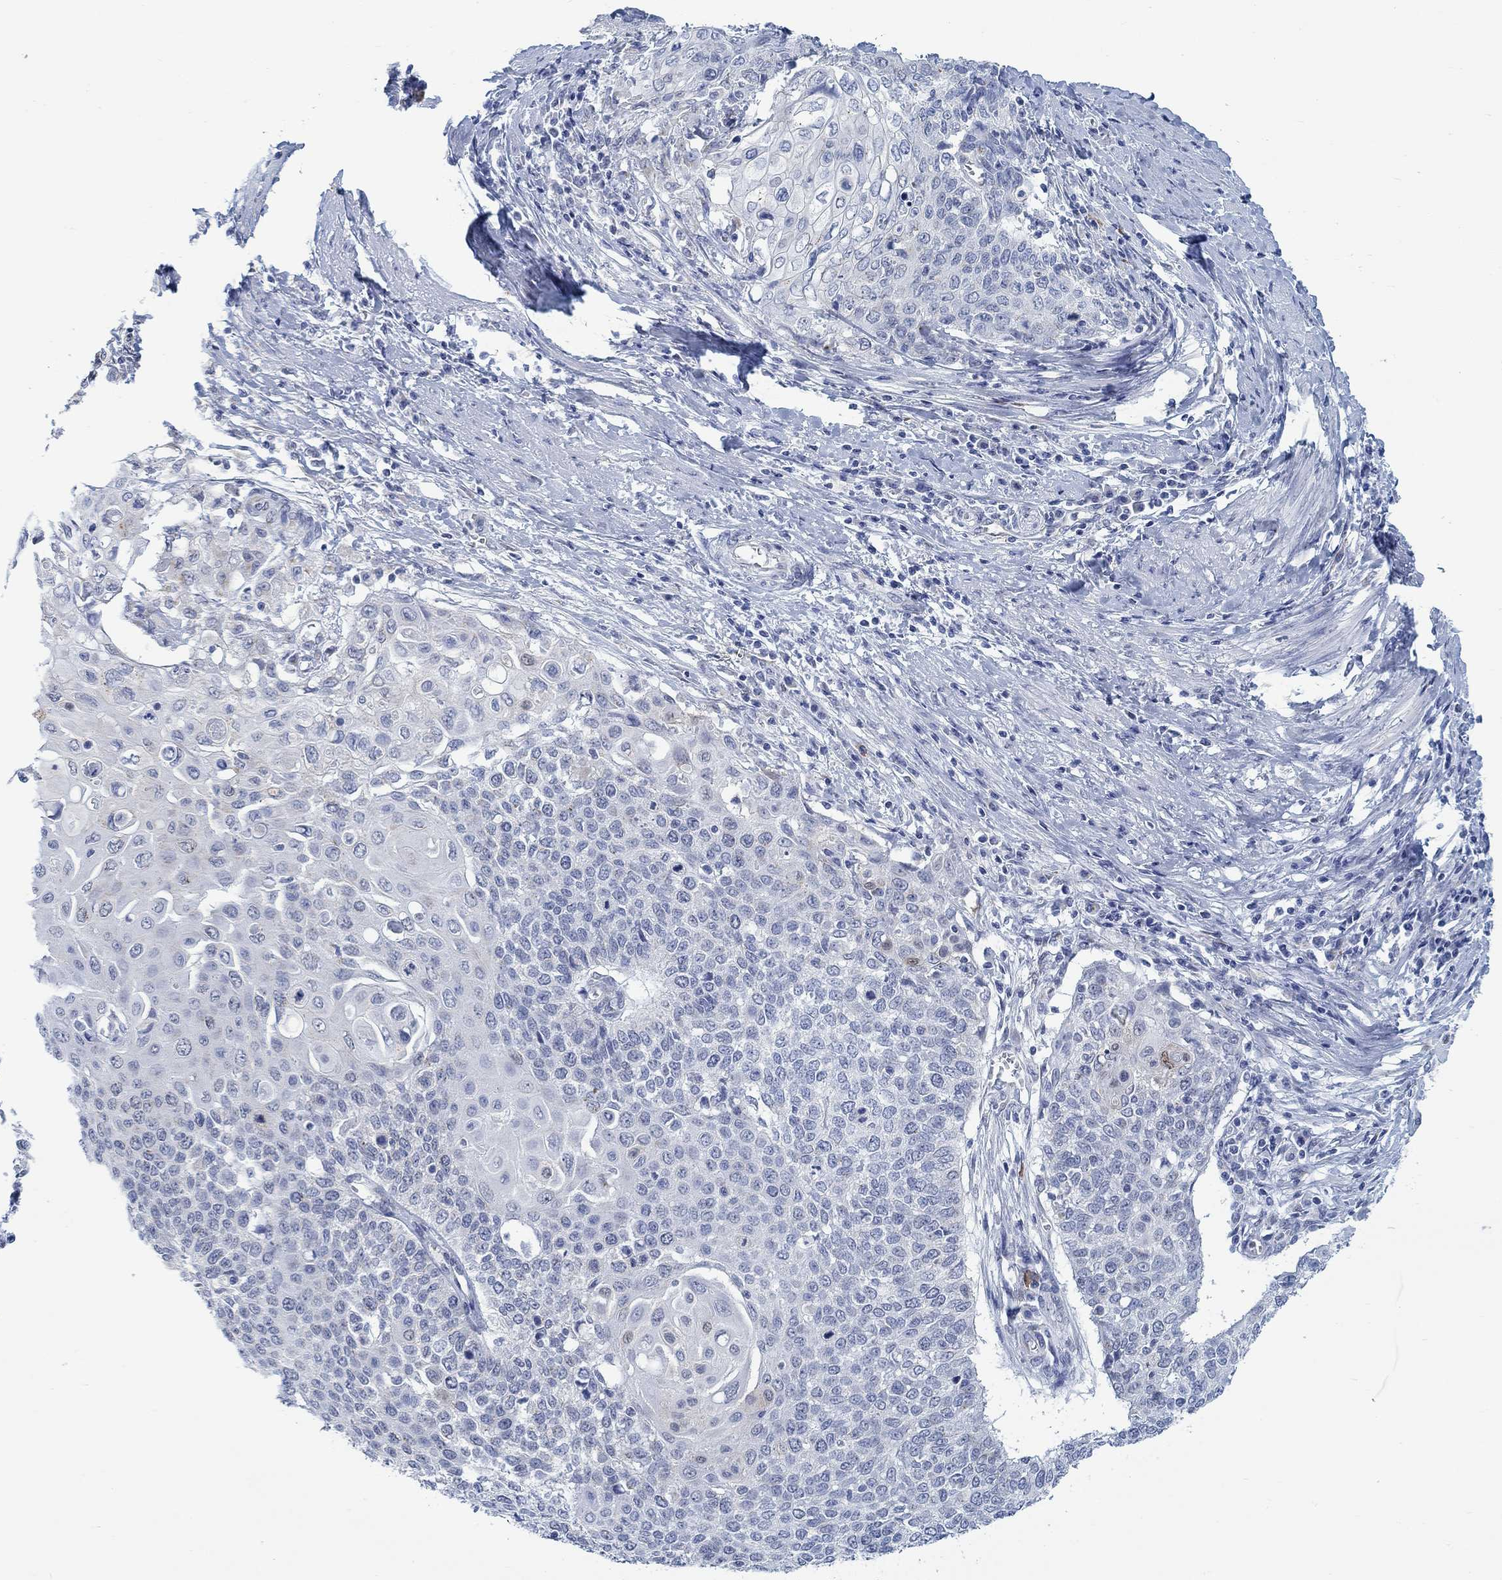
{"staining": {"intensity": "negative", "quantity": "none", "location": "none"}, "tissue": "cervical cancer", "cell_type": "Tumor cells", "image_type": "cancer", "snomed": [{"axis": "morphology", "description": "Squamous cell carcinoma, NOS"}, {"axis": "topography", "description": "Cervix"}], "caption": "A high-resolution image shows immunohistochemistry (IHC) staining of cervical cancer, which shows no significant expression in tumor cells.", "gene": "TEKT4", "patient": {"sex": "female", "age": 39}}